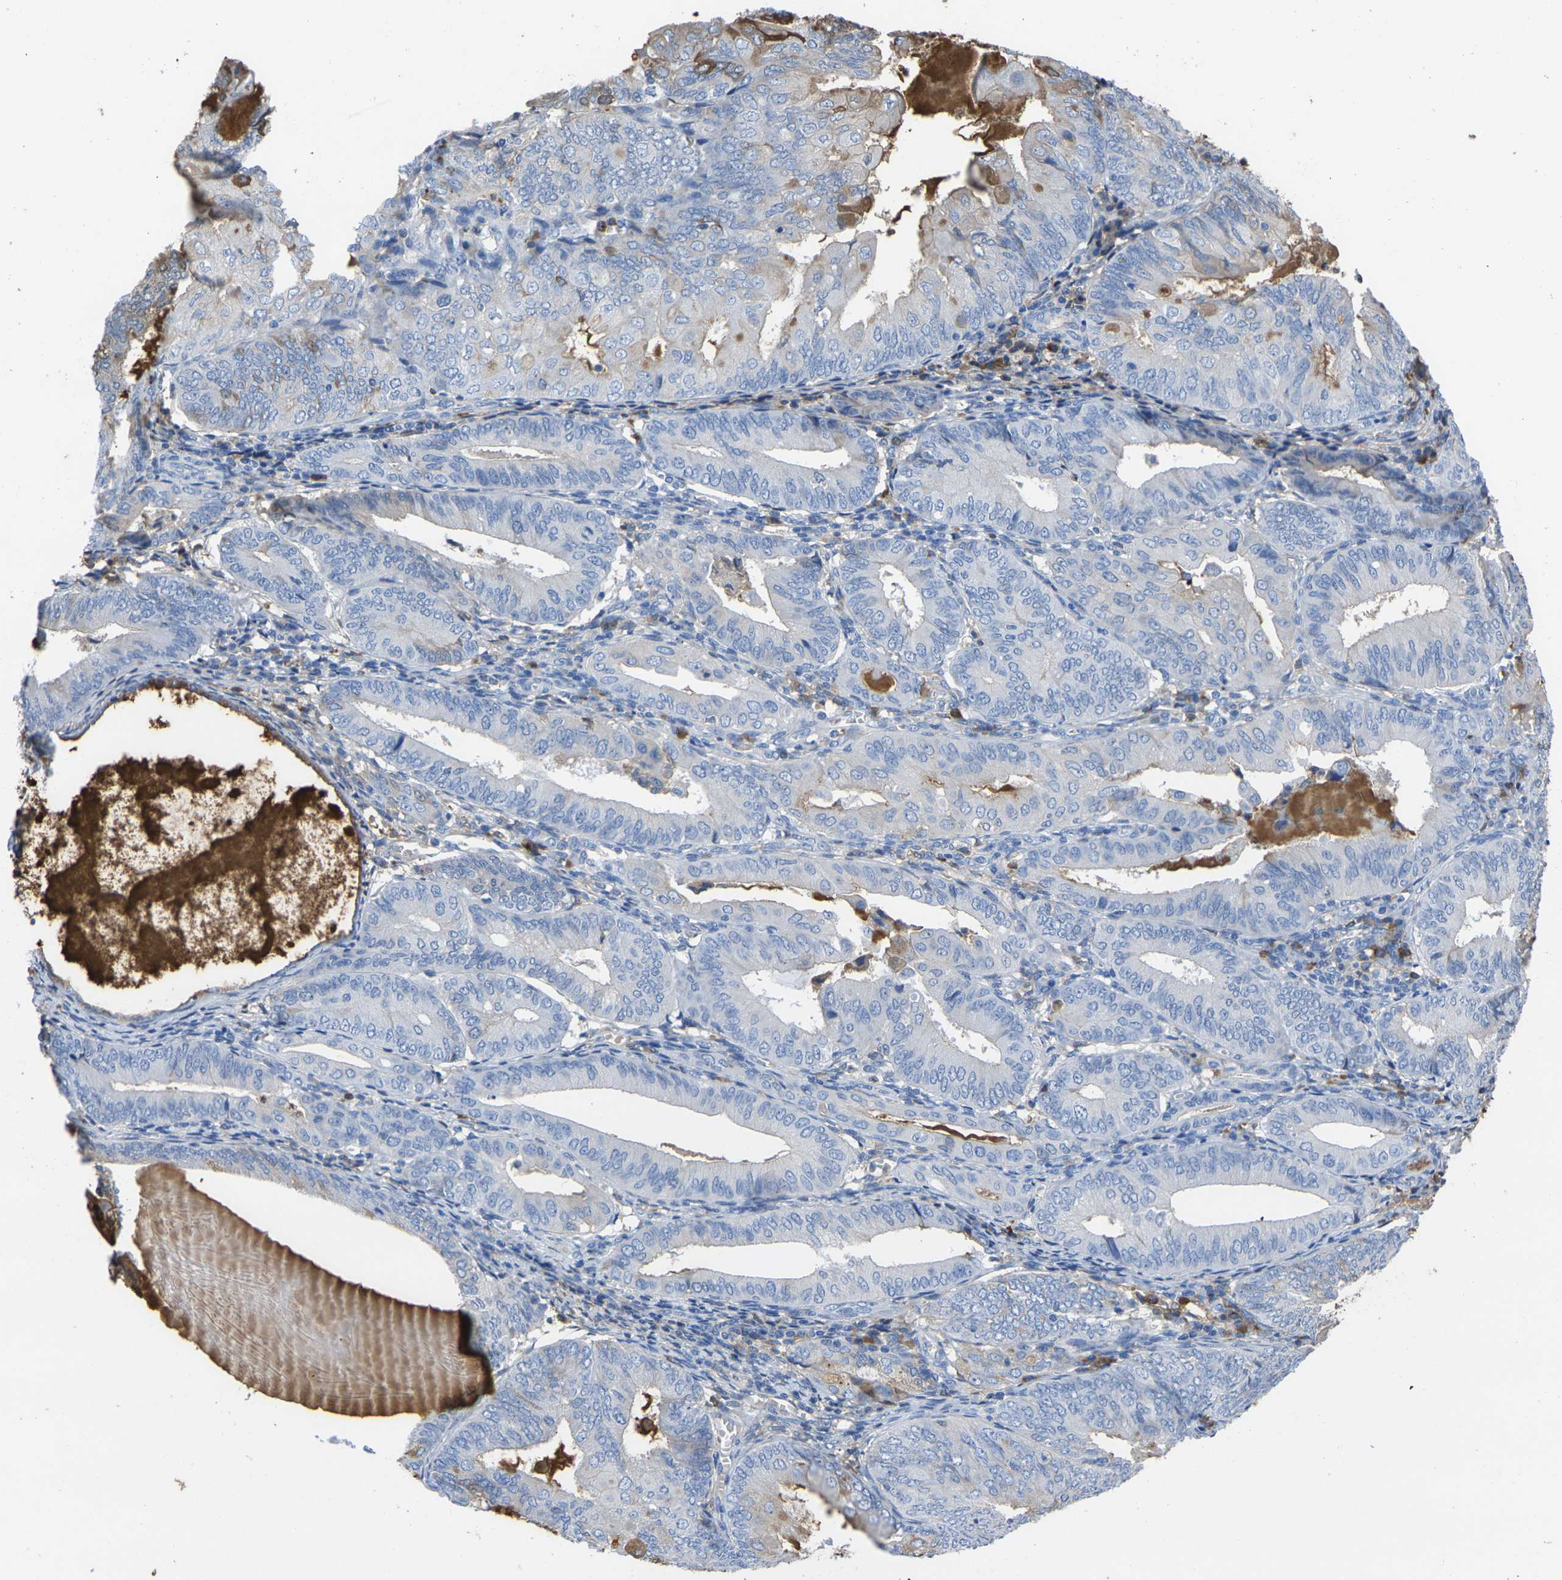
{"staining": {"intensity": "moderate", "quantity": "<25%", "location": "cytoplasmic/membranous"}, "tissue": "endometrial cancer", "cell_type": "Tumor cells", "image_type": "cancer", "snomed": [{"axis": "morphology", "description": "Adenocarcinoma, NOS"}, {"axis": "topography", "description": "Endometrium"}], "caption": "Immunohistochemistry micrograph of human endometrial cancer stained for a protein (brown), which reveals low levels of moderate cytoplasmic/membranous positivity in approximately <25% of tumor cells.", "gene": "GREM2", "patient": {"sex": "female", "age": 81}}